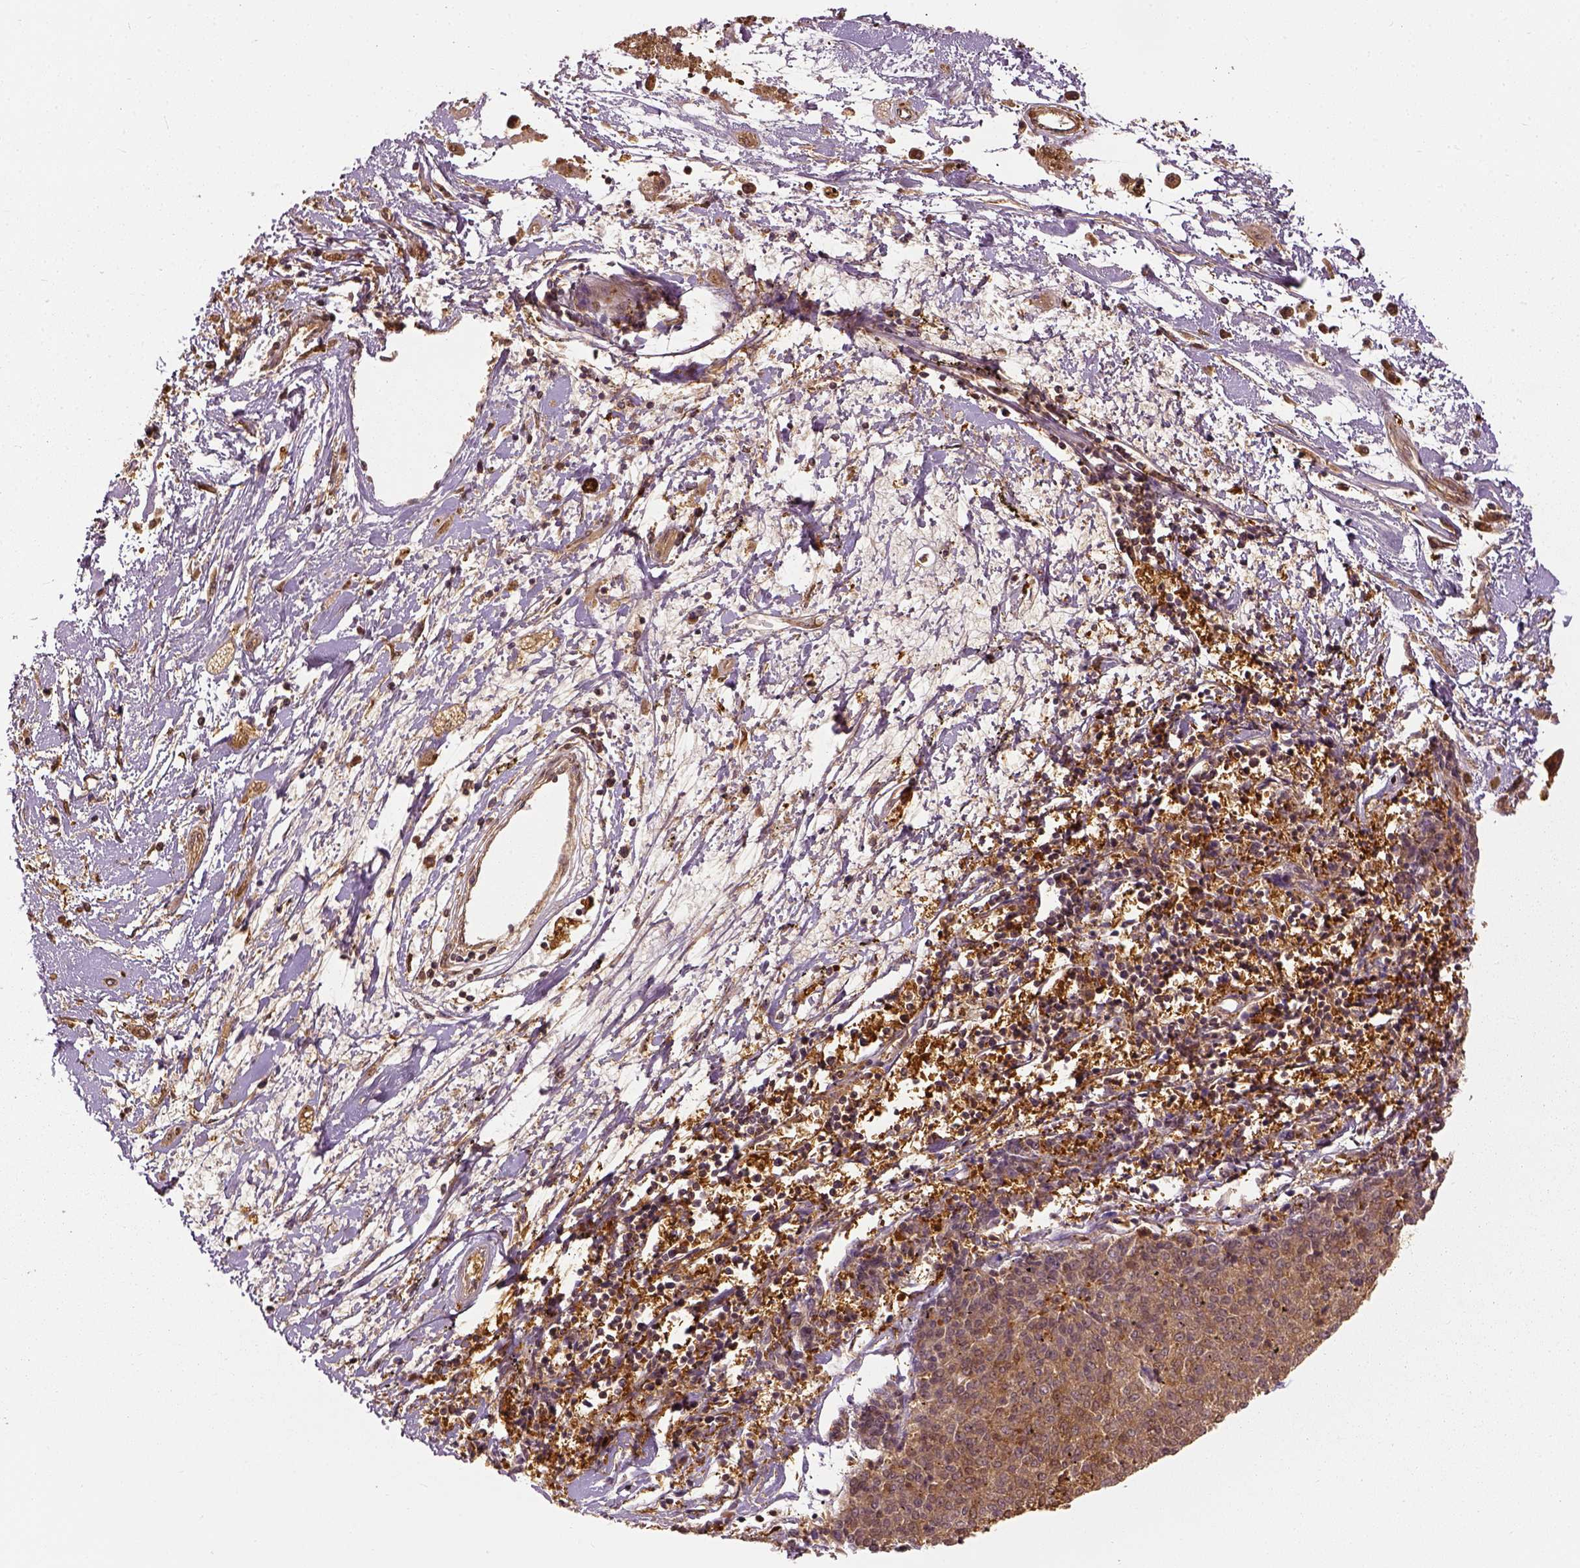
{"staining": {"intensity": "moderate", "quantity": ">75%", "location": "cytoplasmic/membranous"}, "tissue": "melanoma", "cell_type": "Tumor cells", "image_type": "cancer", "snomed": [{"axis": "morphology", "description": "Malignant melanoma, NOS"}, {"axis": "topography", "description": "Skin"}], "caption": "Protein staining of melanoma tissue exhibits moderate cytoplasmic/membranous staining in approximately >75% of tumor cells. (DAB (3,3'-diaminobenzidine) IHC with brightfield microscopy, high magnification).", "gene": "GPI", "patient": {"sex": "female", "age": 72}}